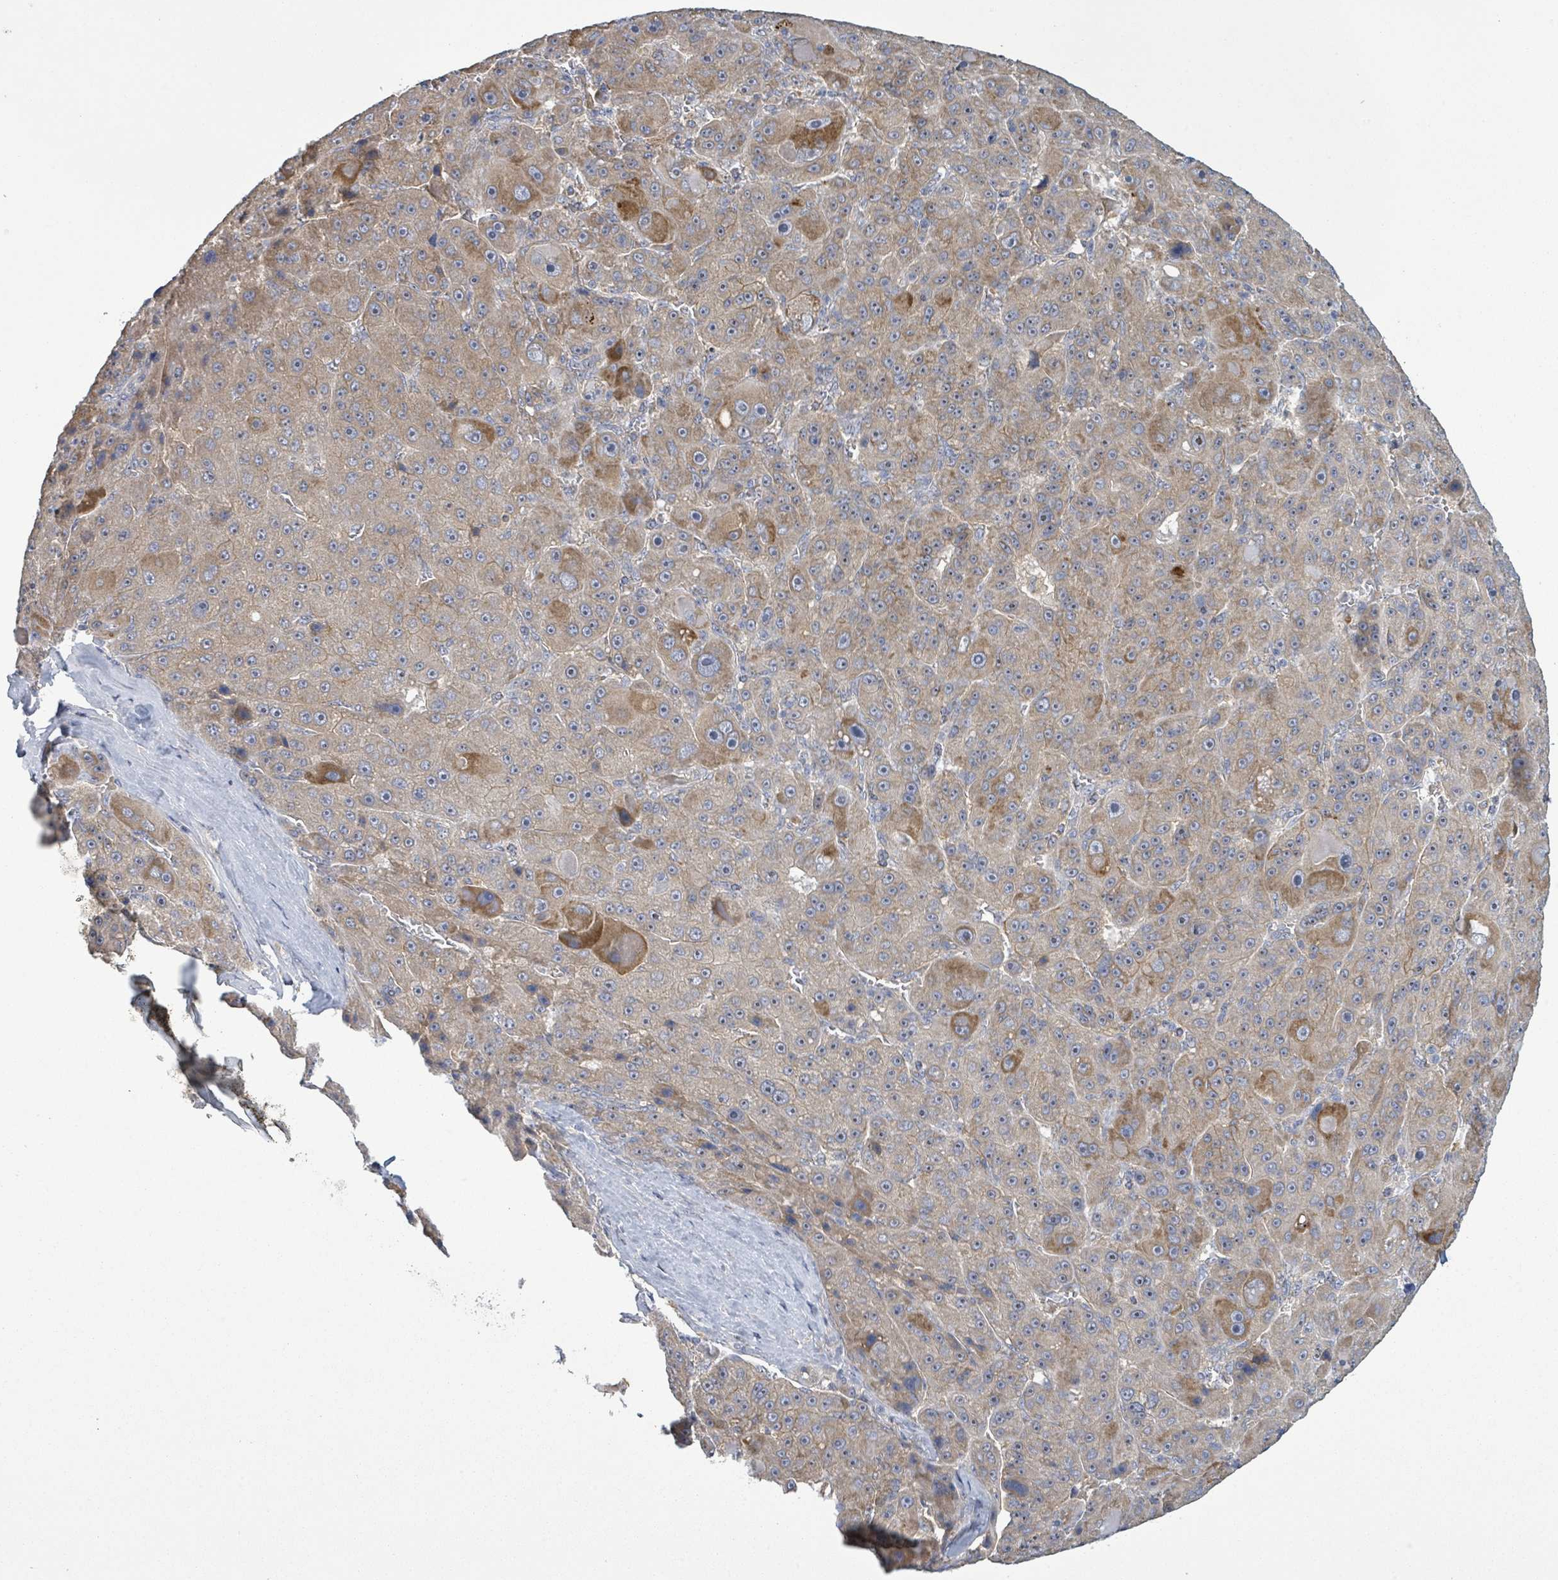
{"staining": {"intensity": "moderate", "quantity": "<25%", "location": "cytoplasmic/membranous"}, "tissue": "liver cancer", "cell_type": "Tumor cells", "image_type": "cancer", "snomed": [{"axis": "morphology", "description": "Carcinoma, Hepatocellular, NOS"}, {"axis": "topography", "description": "Liver"}], "caption": "IHC (DAB) staining of liver hepatocellular carcinoma reveals moderate cytoplasmic/membranous protein expression in about <25% of tumor cells.", "gene": "ATP13A1", "patient": {"sex": "male", "age": 76}}